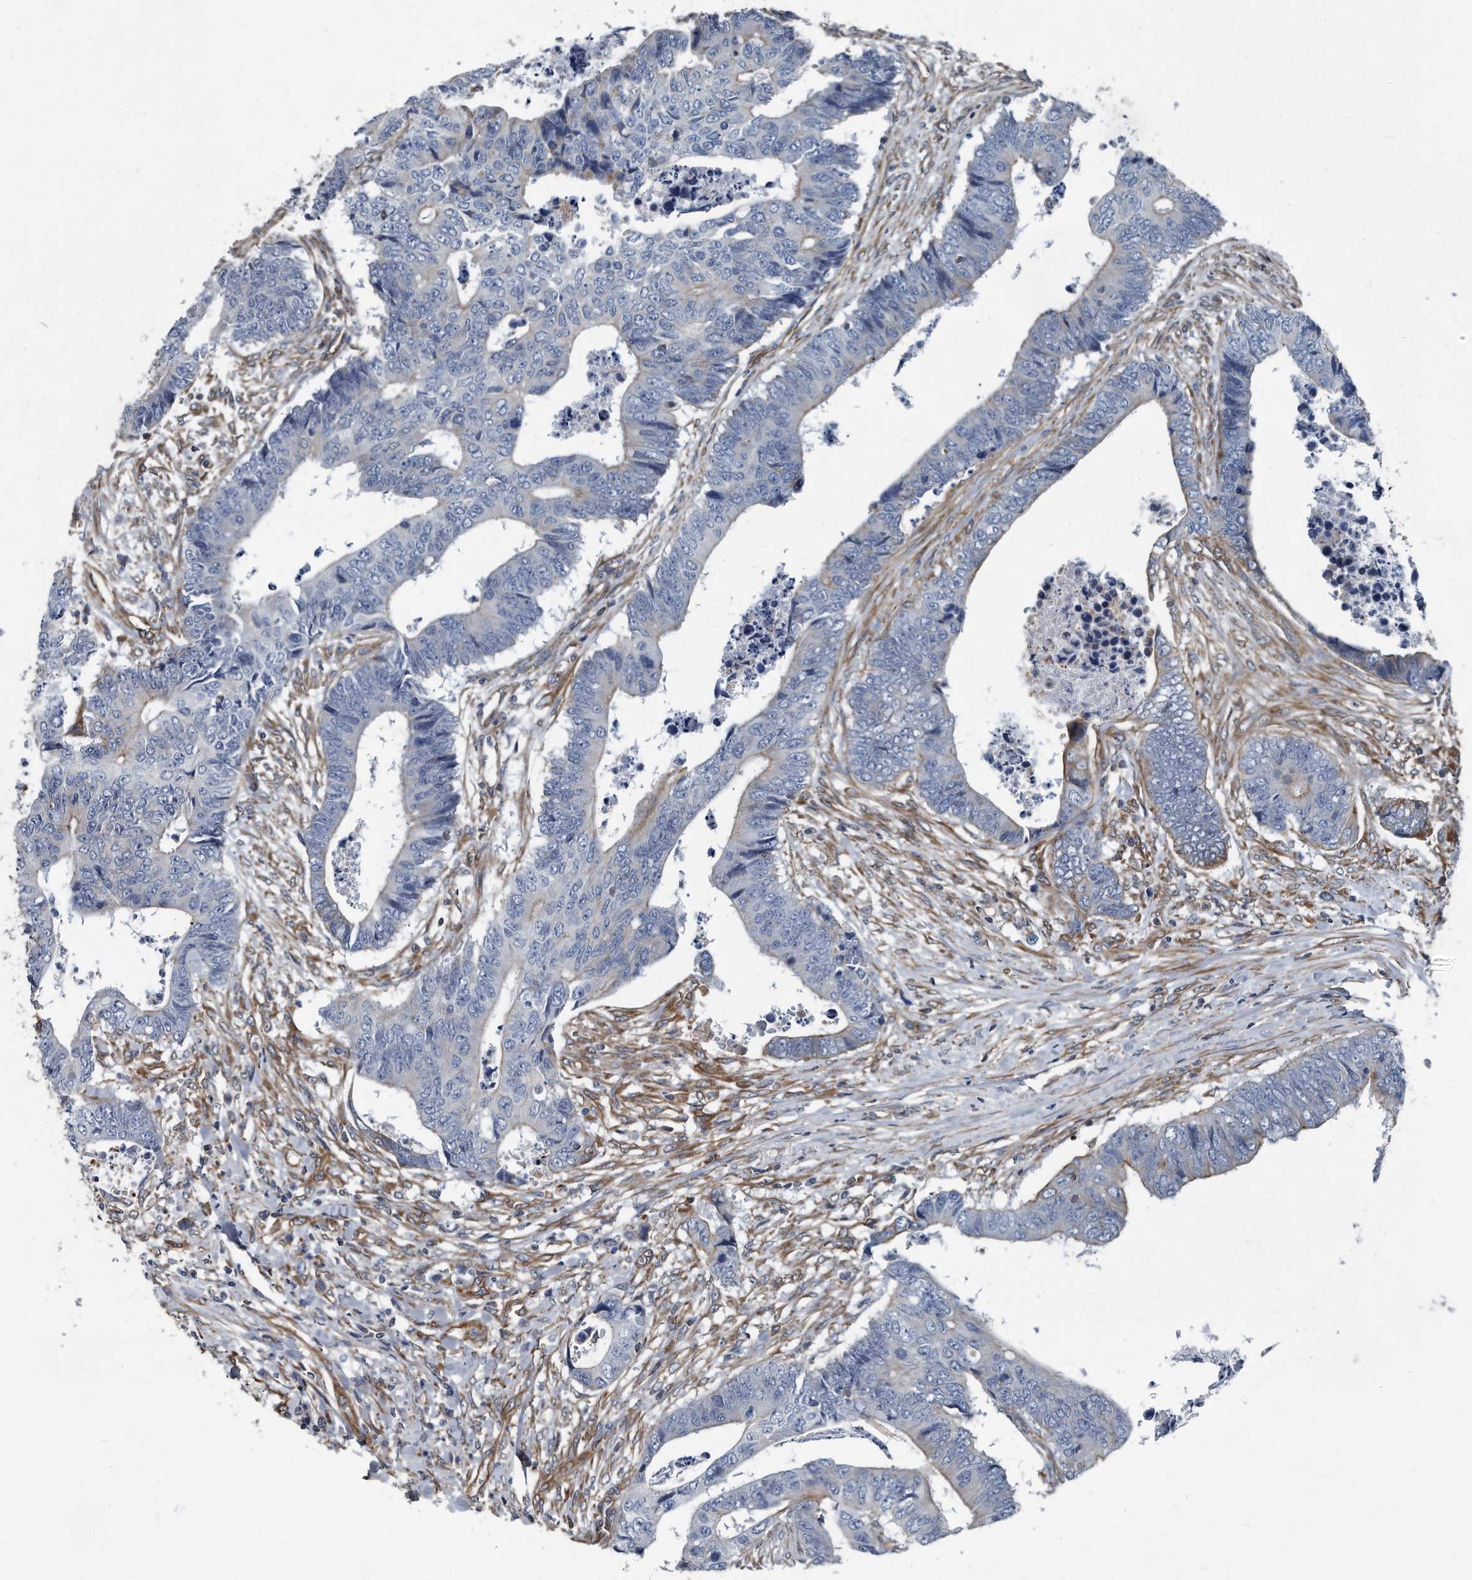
{"staining": {"intensity": "negative", "quantity": "none", "location": "none"}, "tissue": "colorectal cancer", "cell_type": "Tumor cells", "image_type": "cancer", "snomed": [{"axis": "morphology", "description": "Adenocarcinoma, NOS"}, {"axis": "topography", "description": "Rectum"}], "caption": "IHC of colorectal cancer demonstrates no expression in tumor cells.", "gene": "PLEC", "patient": {"sex": "male", "age": 84}}